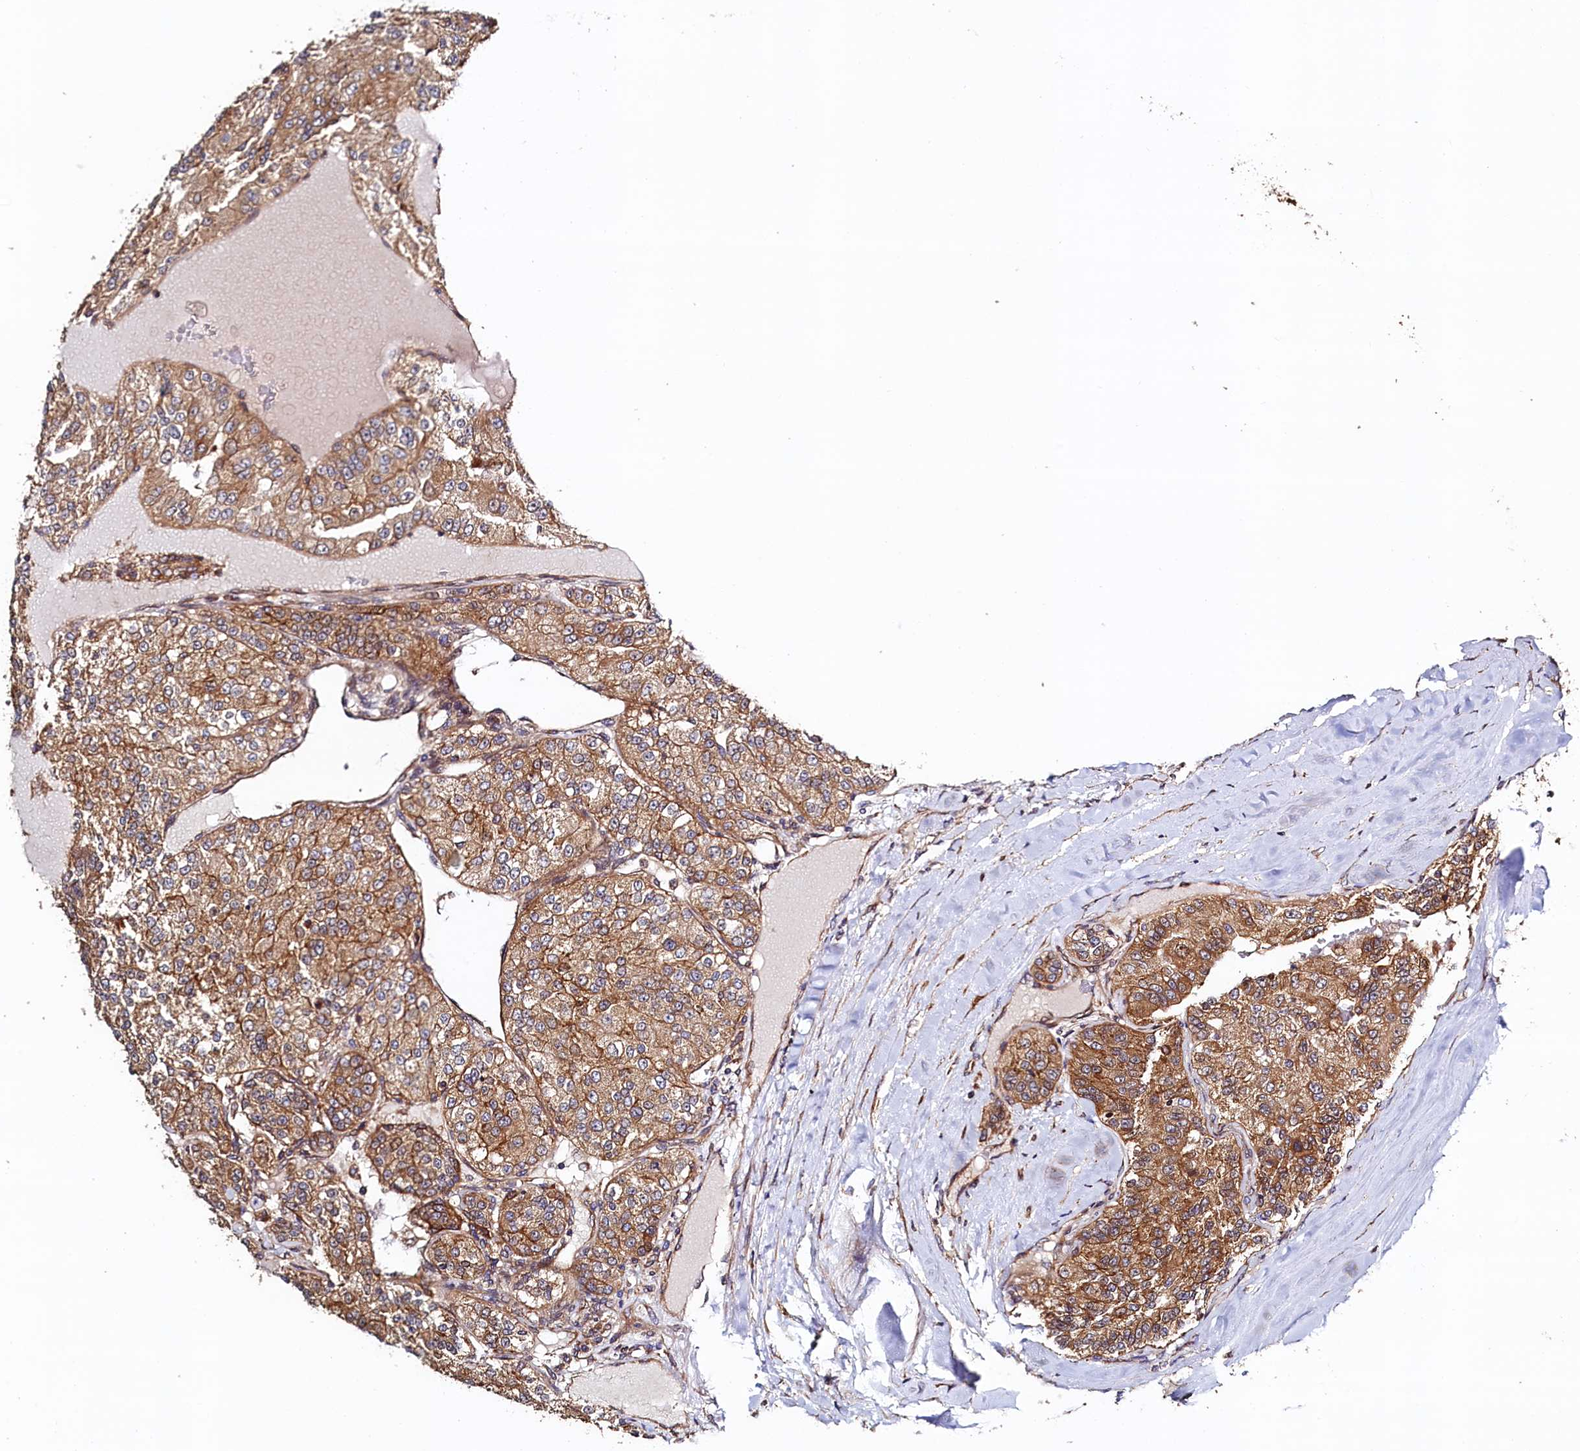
{"staining": {"intensity": "moderate", "quantity": ">75%", "location": "cytoplasmic/membranous"}, "tissue": "renal cancer", "cell_type": "Tumor cells", "image_type": "cancer", "snomed": [{"axis": "morphology", "description": "Adenocarcinoma, NOS"}, {"axis": "topography", "description": "Kidney"}], "caption": "Human renal cancer stained with a brown dye displays moderate cytoplasmic/membranous positive expression in approximately >75% of tumor cells.", "gene": "ATXN2L", "patient": {"sex": "female", "age": 63}}